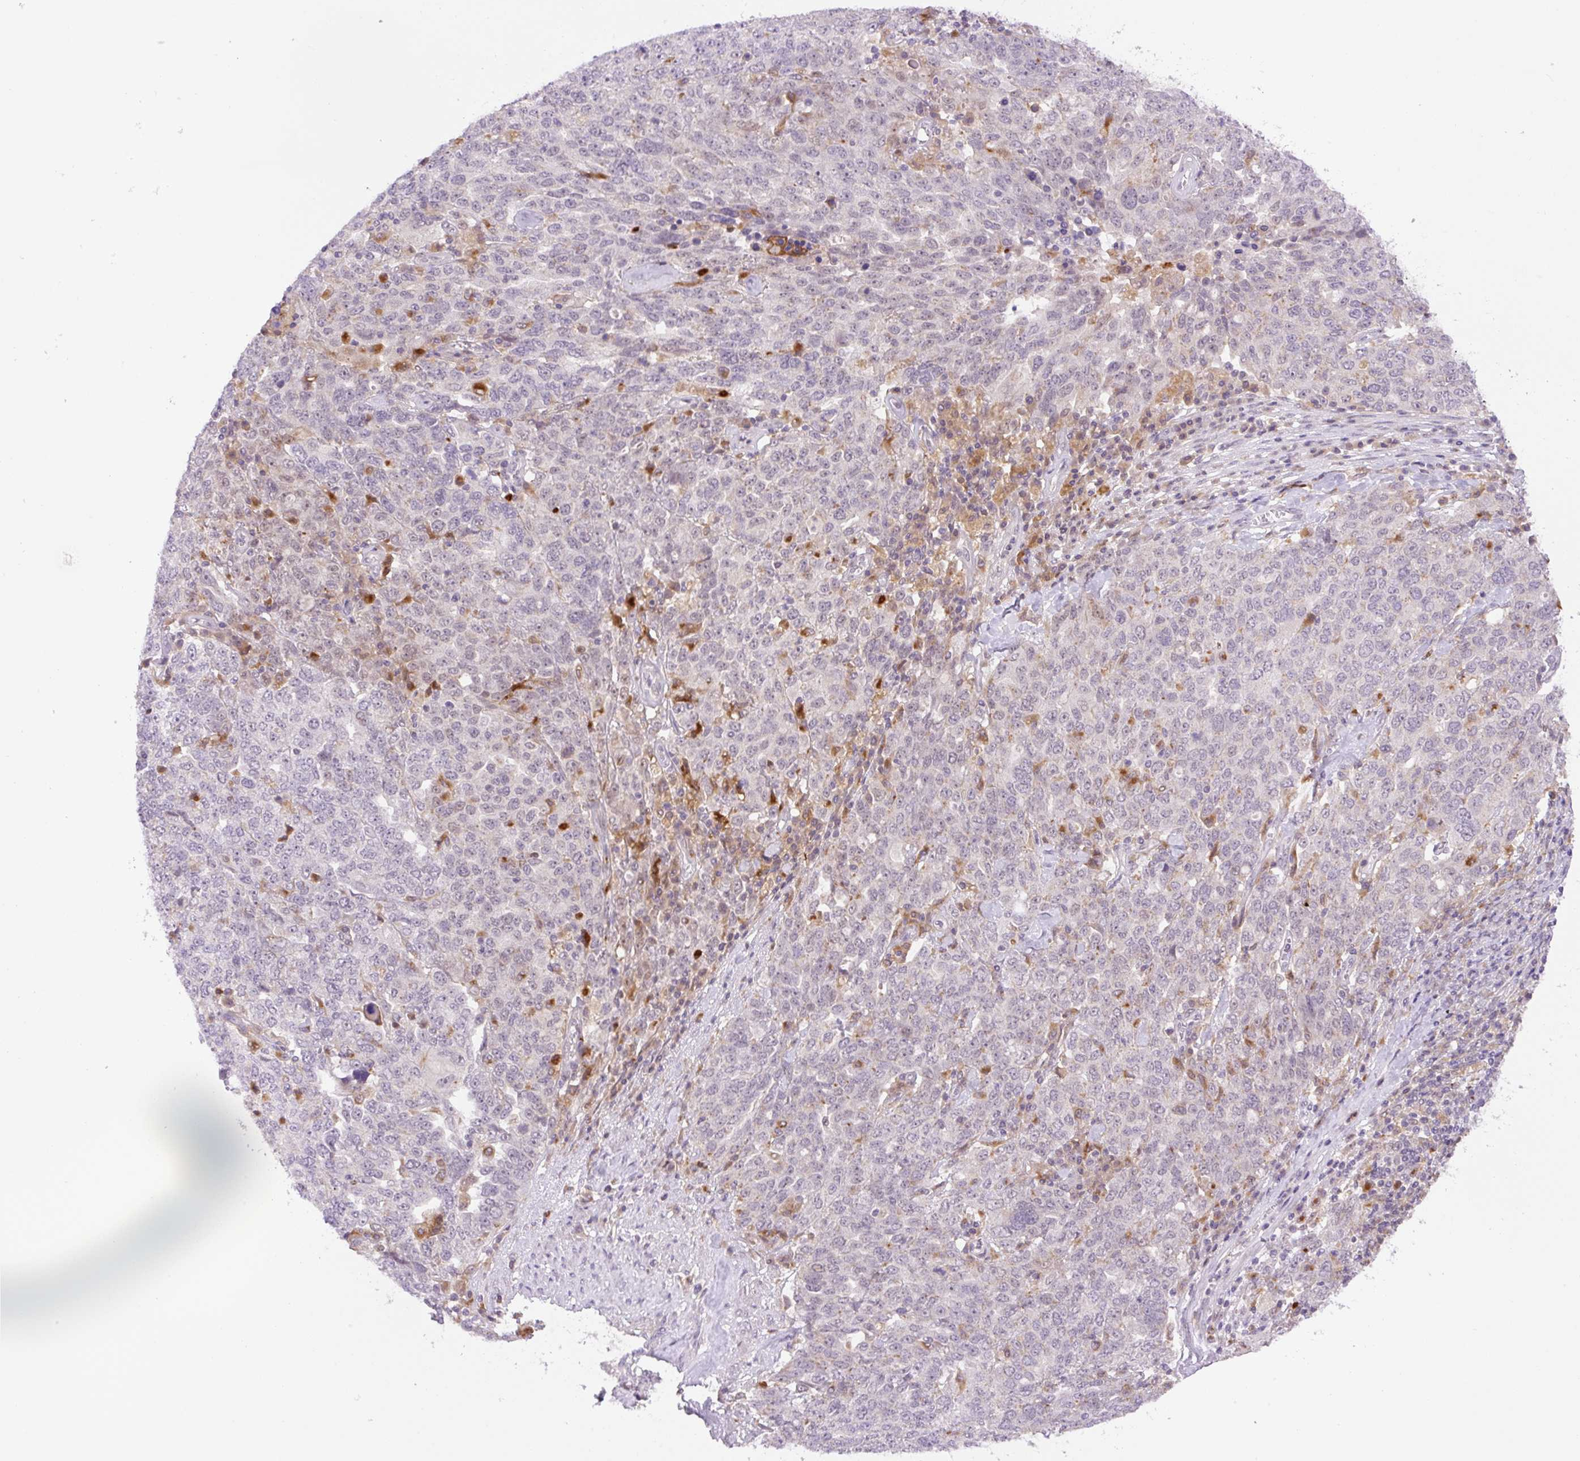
{"staining": {"intensity": "moderate", "quantity": "<25%", "location": "cytoplasmic/membranous"}, "tissue": "ovarian cancer", "cell_type": "Tumor cells", "image_type": "cancer", "snomed": [{"axis": "morphology", "description": "Carcinoma, endometroid"}, {"axis": "topography", "description": "Ovary"}], "caption": "This photomicrograph displays ovarian cancer (endometroid carcinoma) stained with immunohistochemistry (IHC) to label a protein in brown. The cytoplasmic/membranous of tumor cells show moderate positivity for the protein. Nuclei are counter-stained blue.", "gene": "CEBPZOS", "patient": {"sex": "female", "age": 62}}